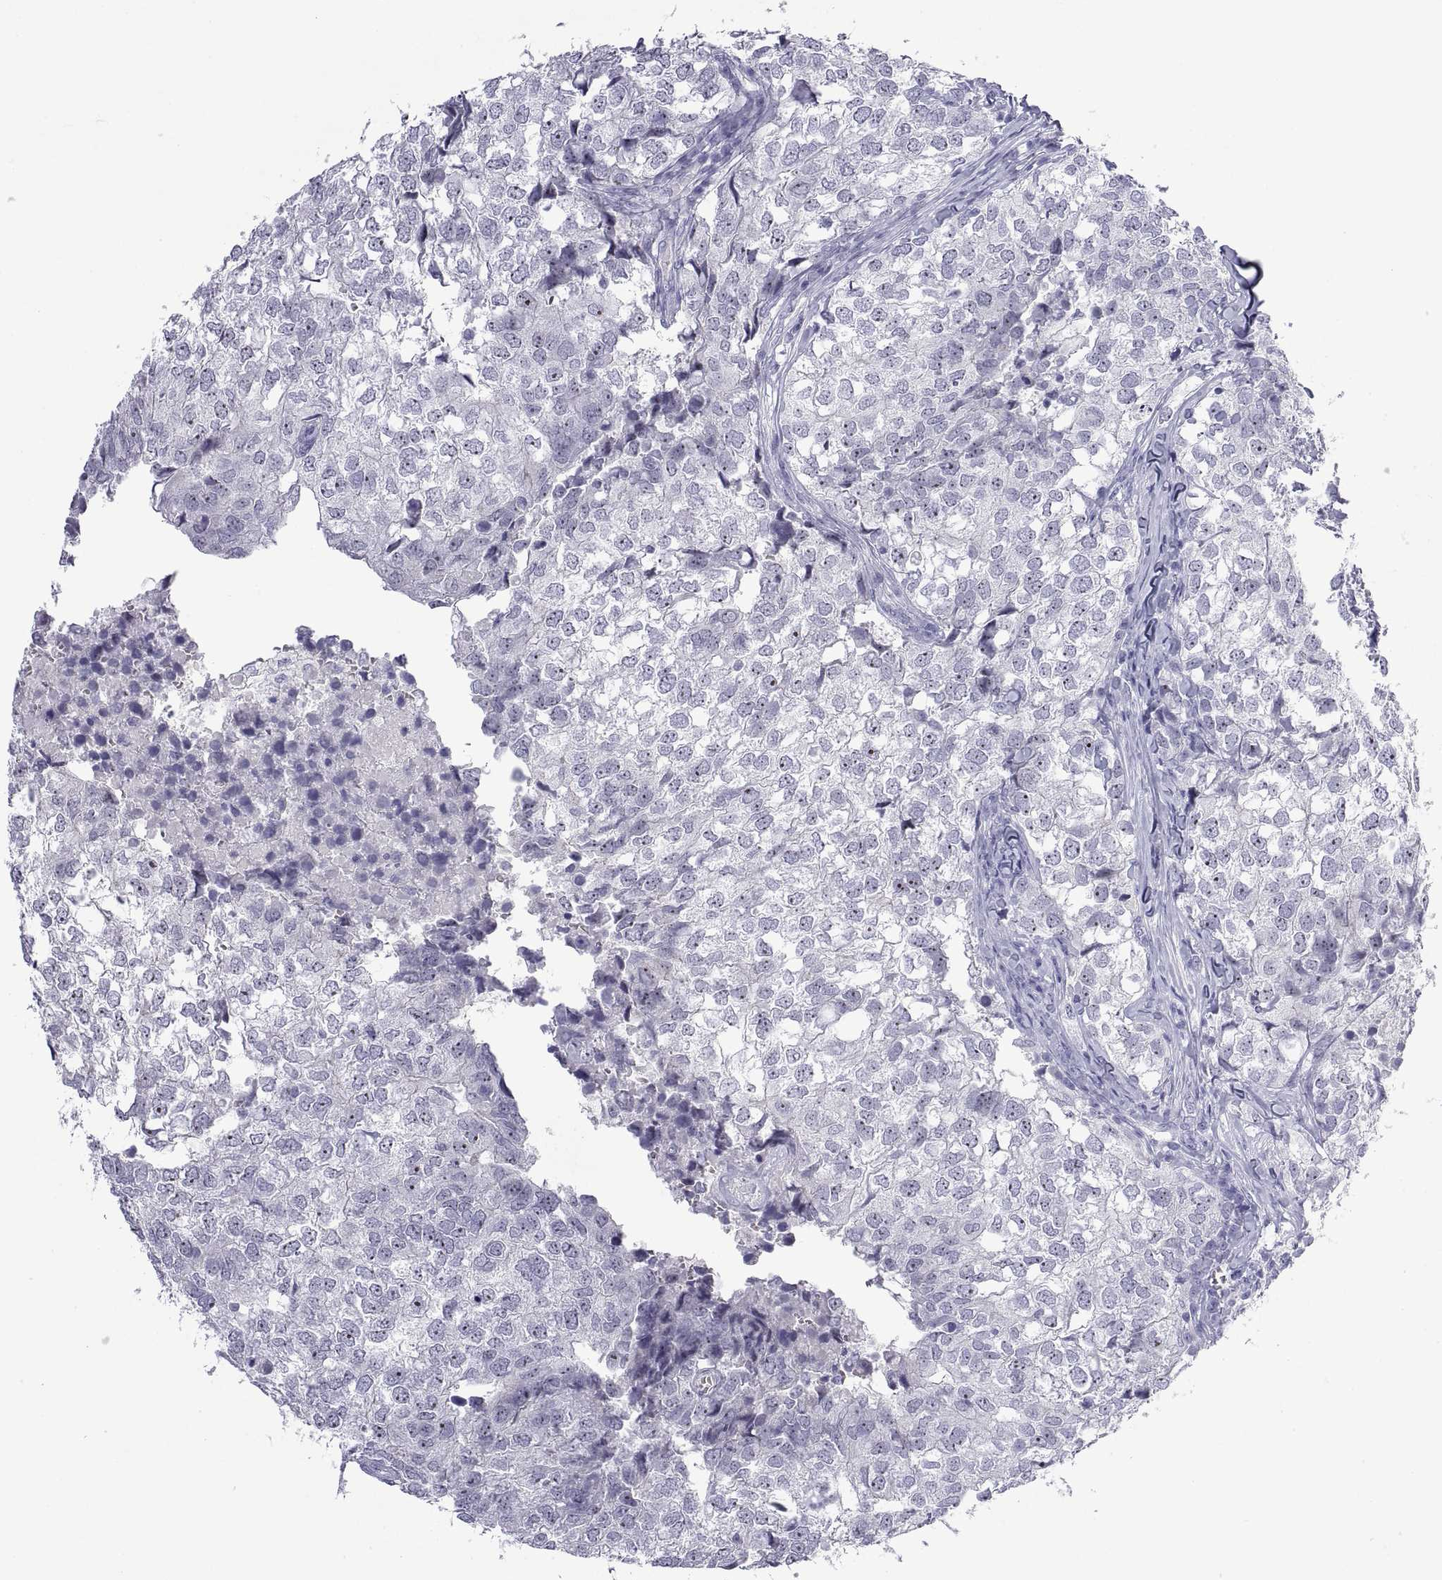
{"staining": {"intensity": "negative", "quantity": "none", "location": "none"}, "tissue": "breast cancer", "cell_type": "Tumor cells", "image_type": "cancer", "snomed": [{"axis": "morphology", "description": "Duct carcinoma"}, {"axis": "topography", "description": "Breast"}], "caption": "Histopathology image shows no protein positivity in tumor cells of breast infiltrating ductal carcinoma tissue.", "gene": "VSX2", "patient": {"sex": "female", "age": 30}}